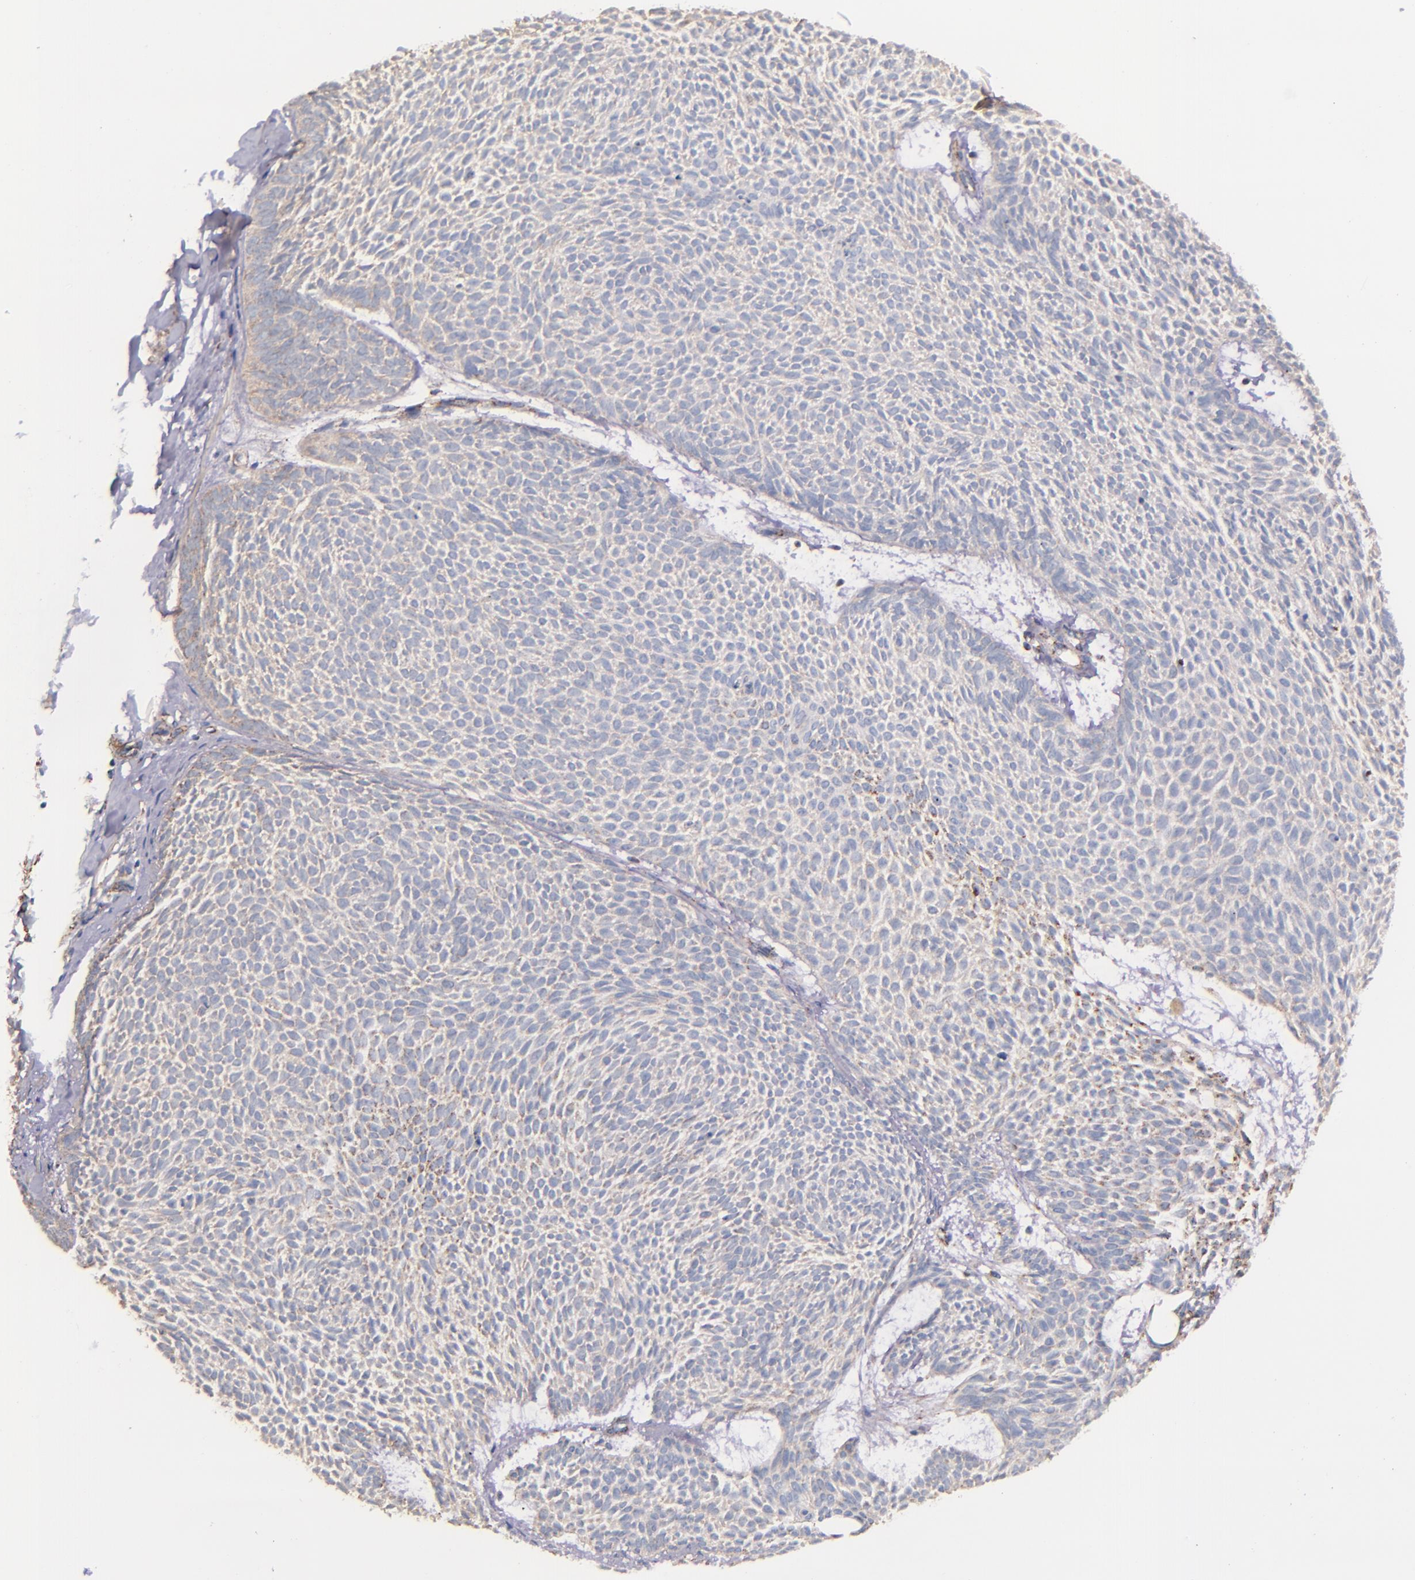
{"staining": {"intensity": "negative", "quantity": "none", "location": "none"}, "tissue": "skin cancer", "cell_type": "Tumor cells", "image_type": "cancer", "snomed": [{"axis": "morphology", "description": "Basal cell carcinoma"}, {"axis": "topography", "description": "Skin"}], "caption": "The micrograph displays no staining of tumor cells in skin cancer.", "gene": "IDH3G", "patient": {"sex": "male", "age": 84}}